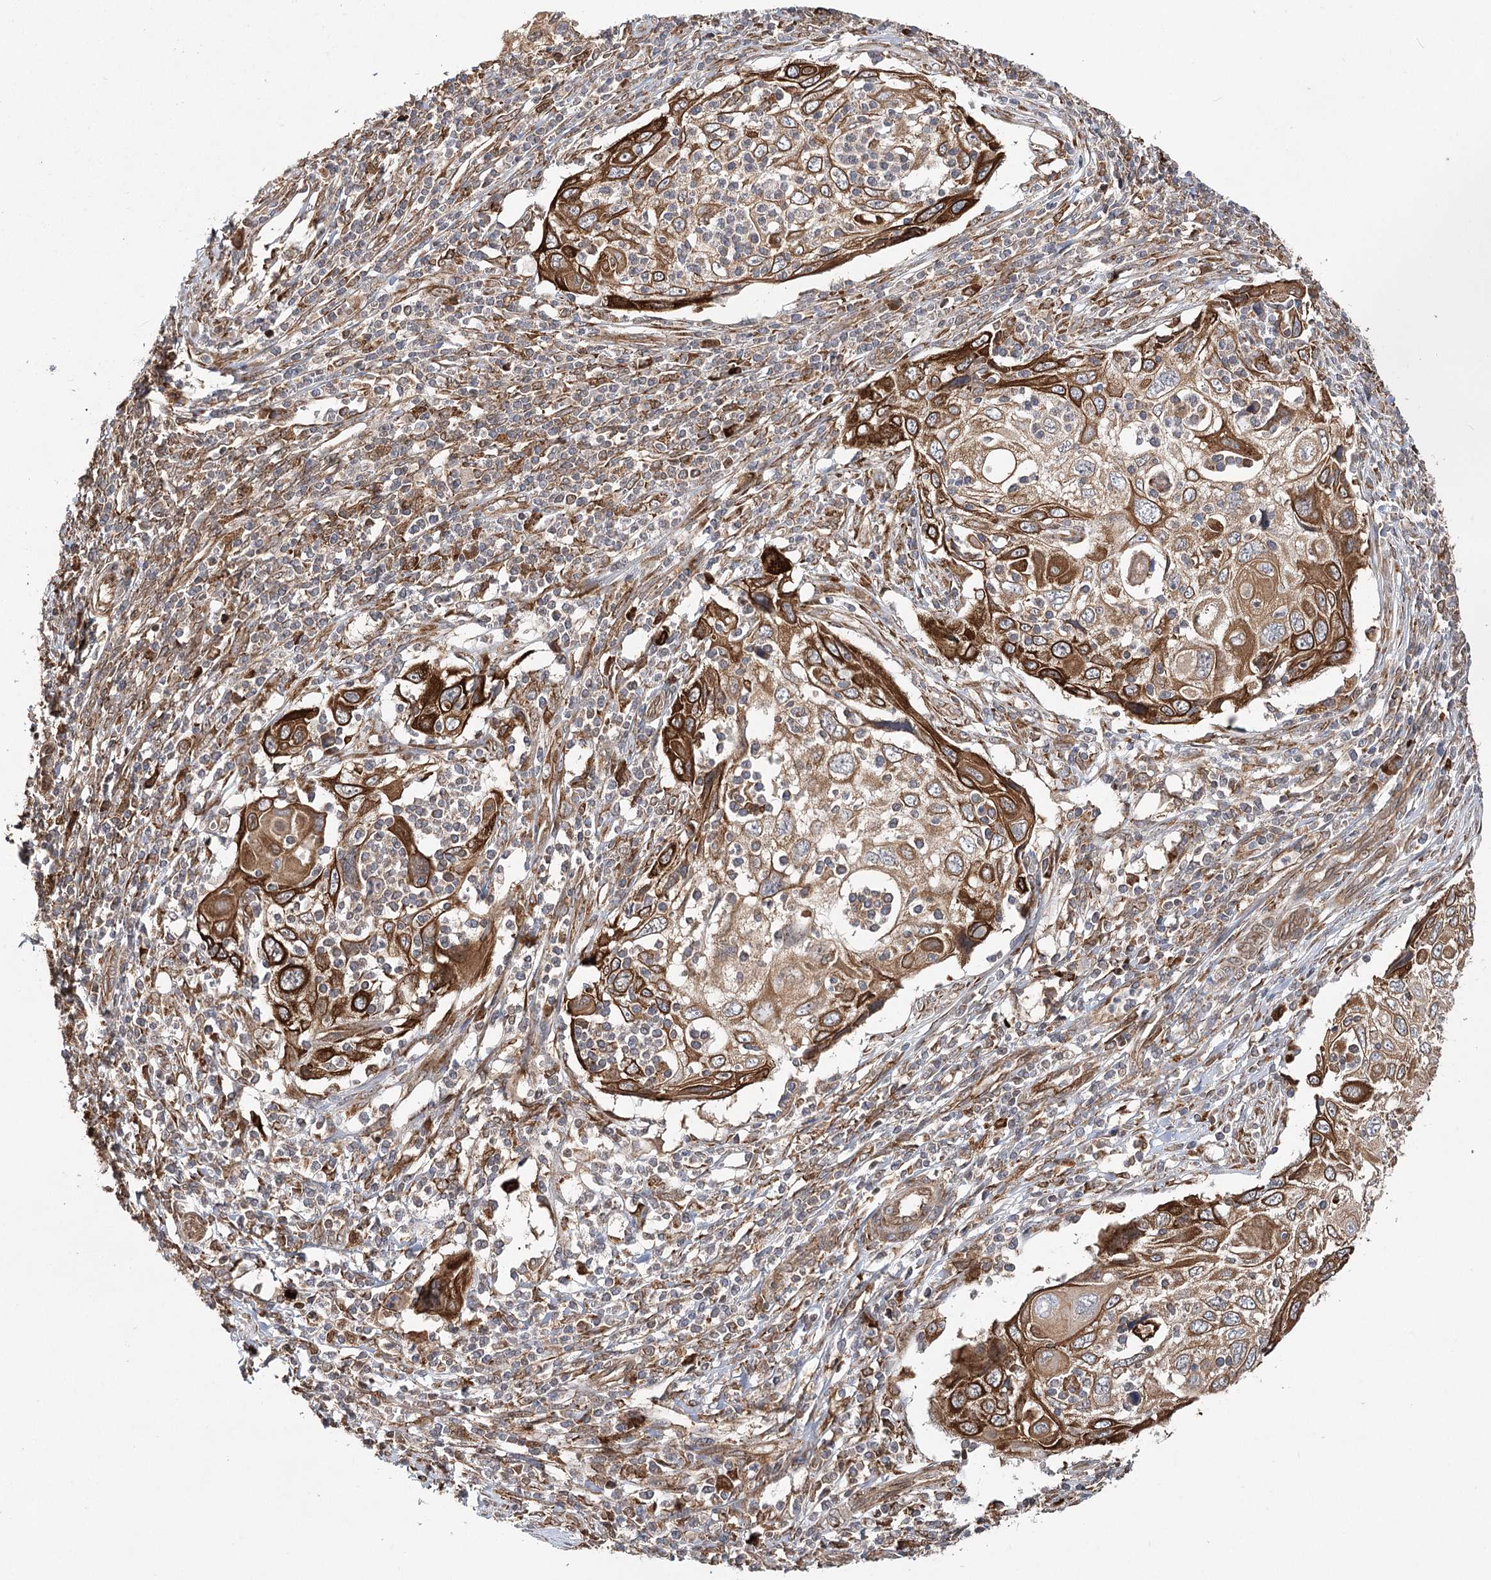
{"staining": {"intensity": "strong", "quantity": ">75%", "location": "cytoplasmic/membranous"}, "tissue": "cervical cancer", "cell_type": "Tumor cells", "image_type": "cancer", "snomed": [{"axis": "morphology", "description": "Squamous cell carcinoma, NOS"}, {"axis": "topography", "description": "Cervix"}], "caption": "A photomicrograph showing strong cytoplasmic/membranous staining in about >75% of tumor cells in squamous cell carcinoma (cervical), as visualized by brown immunohistochemical staining.", "gene": "DNAJB14", "patient": {"sex": "female", "age": 70}}